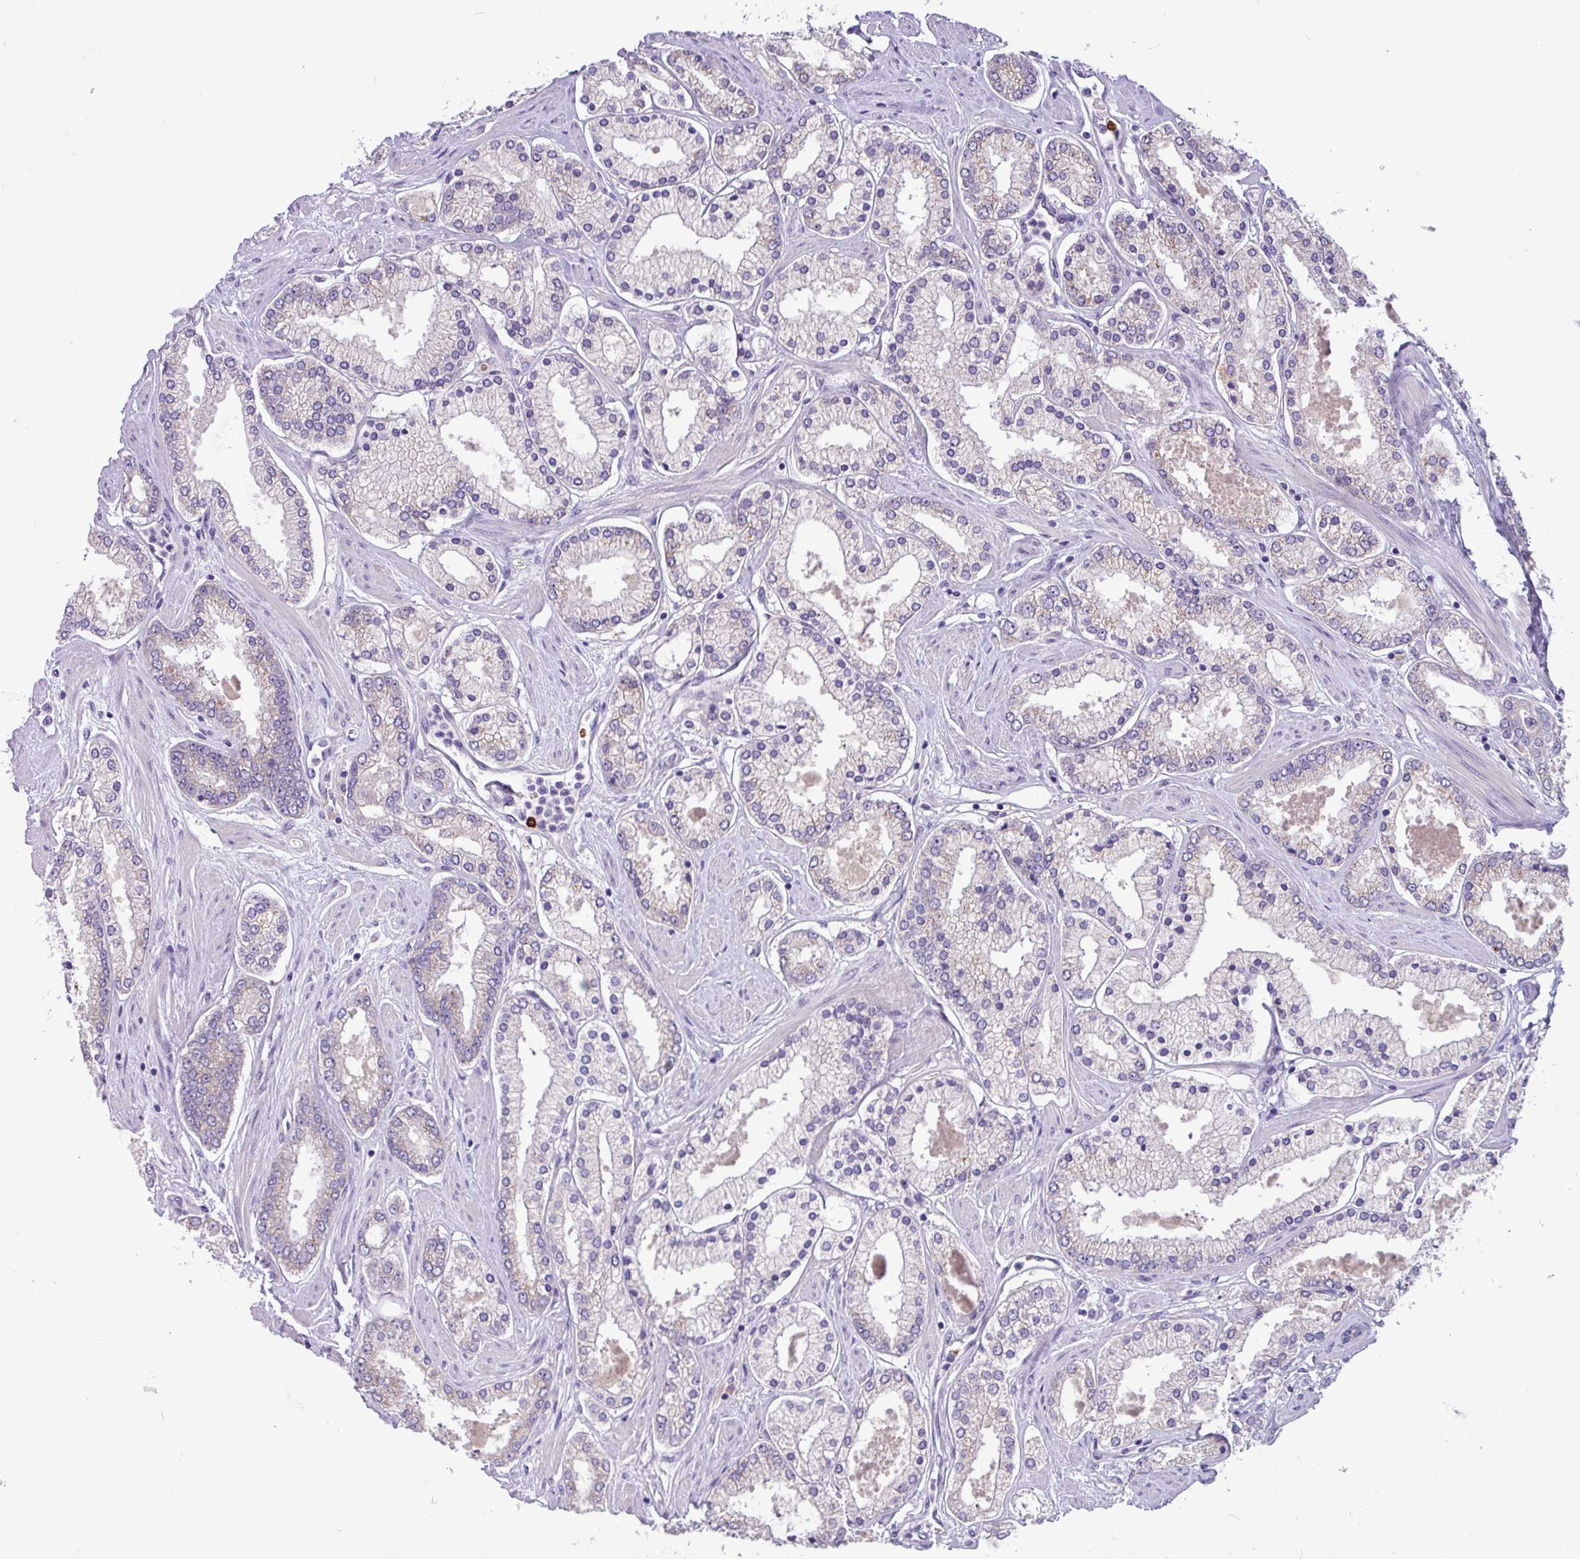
{"staining": {"intensity": "negative", "quantity": "none", "location": "none"}, "tissue": "prostate cancer", "cell_type": "Tumor cells", "image_type": "cancer", "snomed": [{"axis": "morphology", "description": "Adenocarcinoma, Low grade"}, {"axis": "topography", "description": "Prostate"}], "caption": "The histopathology image exhibits no staining of tumor cells in prostate low-grade adenocarcinoma.", "gene": "MRM2", "patient": {"sex": "male", "age": 42}}